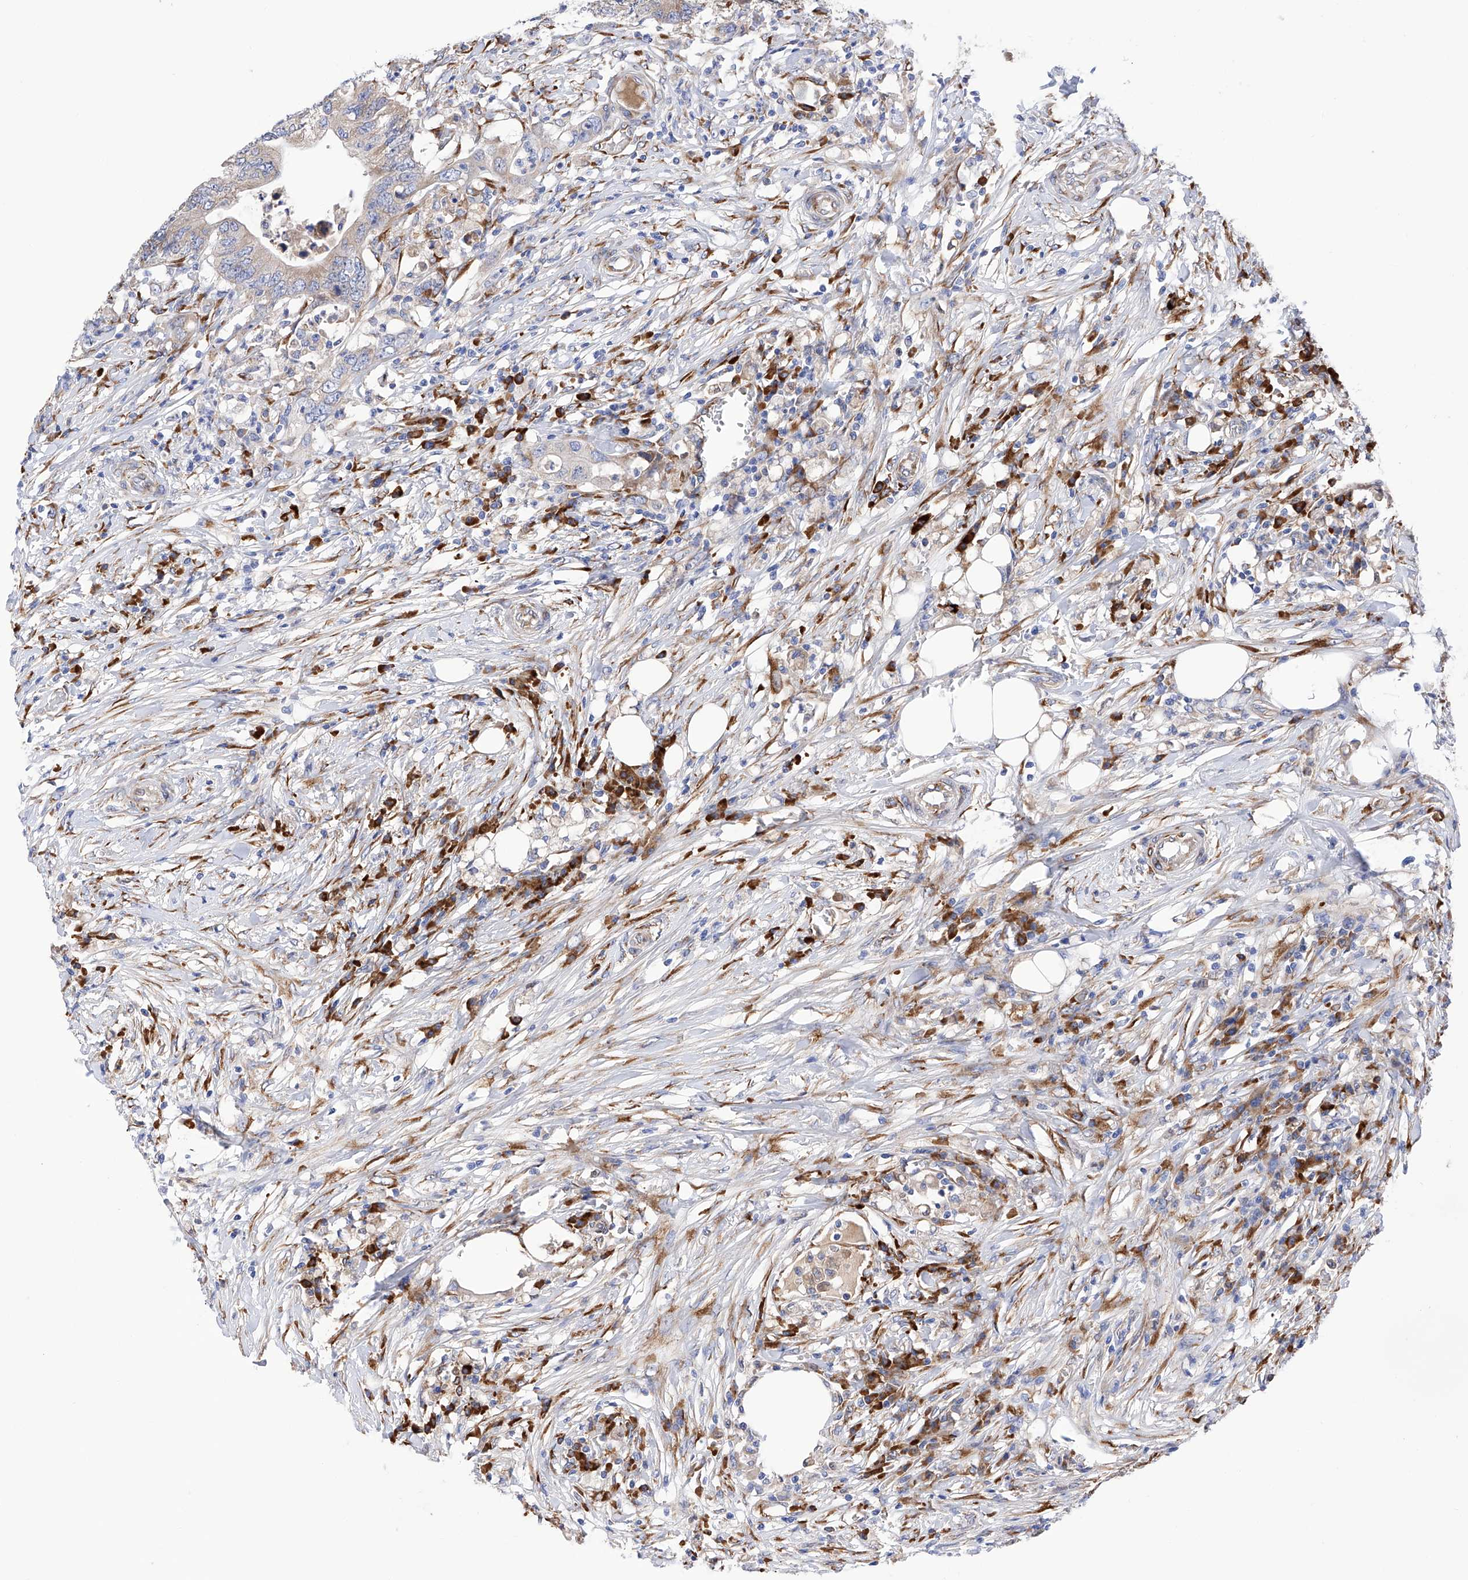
{"staining": {"intensity": "moderate", "quantity": "<25%", "location": "cytoplasmic/membranous"}, "tissue": "colorectal cancer", "cell_type": "Tumor cells", "image_type": "cancer", "snomed": [{"axis": "morphology", "description": "Adenocarcinoma, NOS"}, {"axis": "topography", "description": "Colon"}], "caption": "Colorectal cancer tissue displays moderate cytoplasmic/membranous expression in about <25% of tumor cells, visualized by immunohistochemistry.", "gene": "PDIA5", "patient": {"sex": "male", "age": 71}}